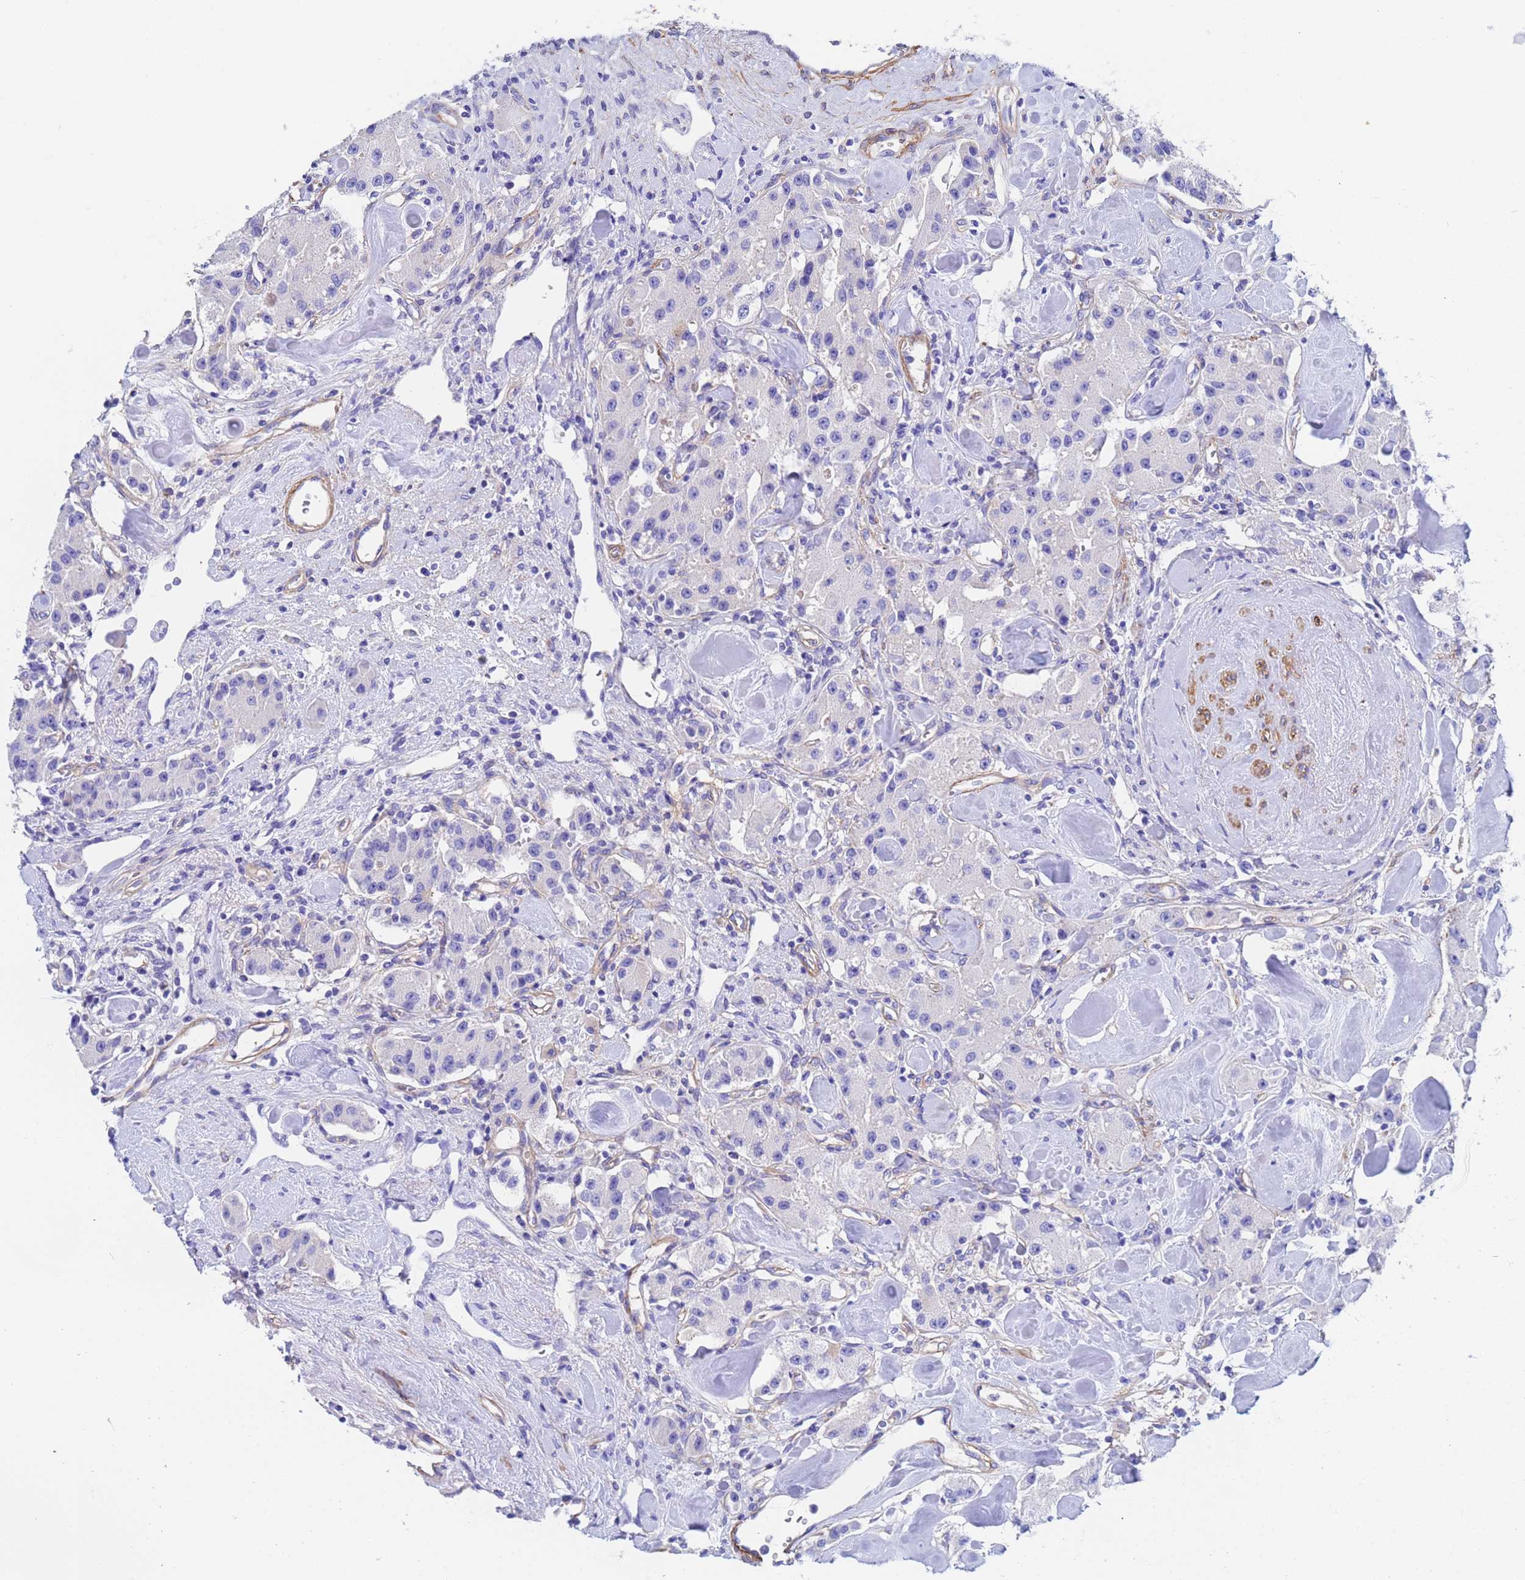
{"staining": {"intensity": "negative", "quantity": "none", "location": "none"}, "tissue": "carcinoid", "cell_type": "Tumor cells", "image_type": "cancer", "snomed": [{"axis": "morphology", "description": "Carcinoid, malignant, NOS"}, {"axis": "topography", "description": "Pancreas"}], "caption": "A photomicrograph of human carcinoid is negative for staining in tumor cells.", "gene": "CST4", "patient": {"sex": "male", "age": 41}}